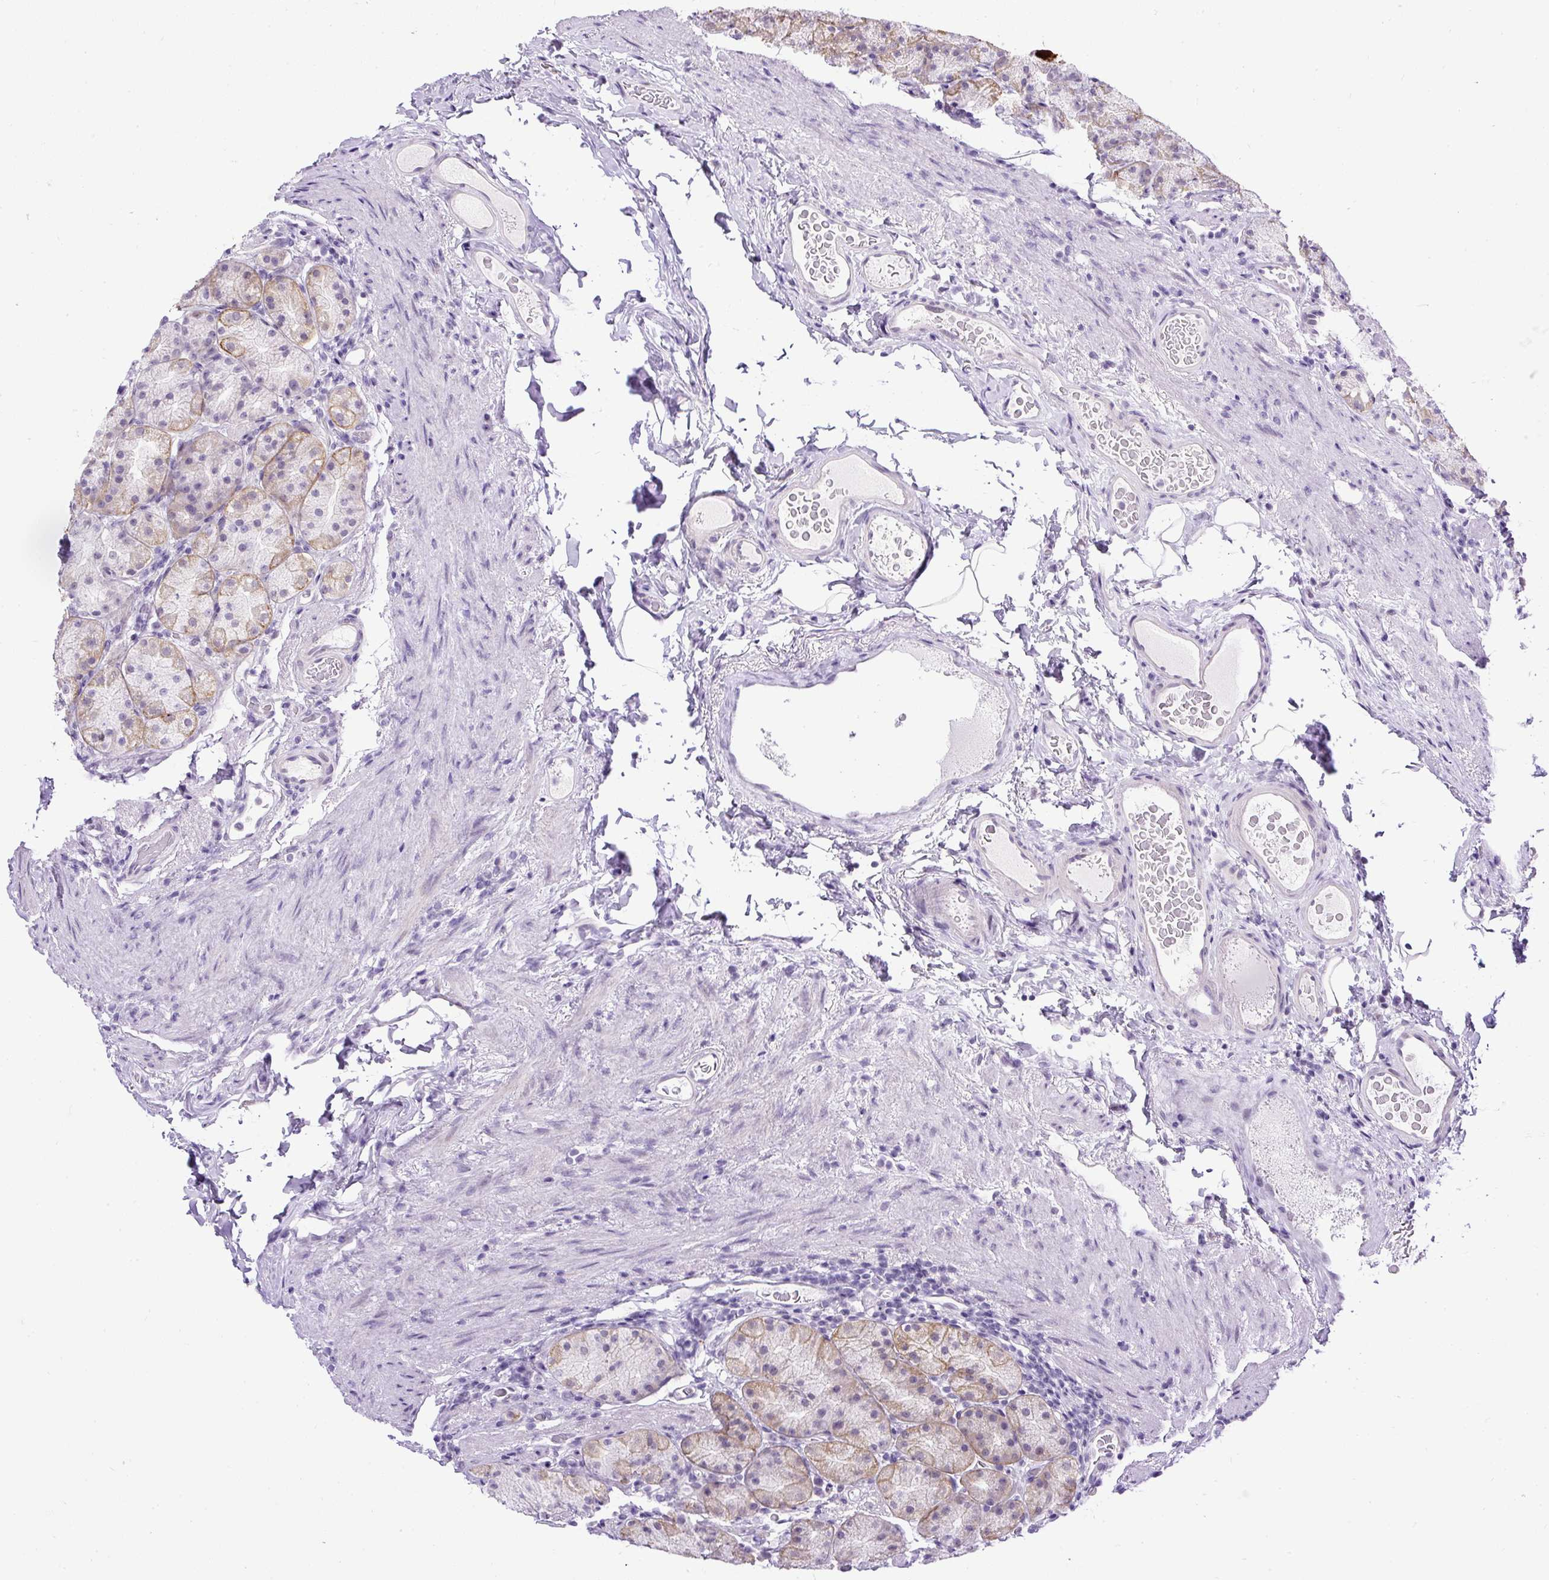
{"staining": {"intensity": "strong", "quantity": "<25%", "location": "cytoplasmic/membranous"}, "tissue": "stomach", "cell_type": "Glandular cells", "image_type": "normal", "snomed": [{"axis": "morphology", "description": "Normal tissue, NOS"}, {"axis": "topography", "description": "Stomach, upper"}, {"axis": "topography", "description": "Stomach"}], "caption": "Immunohistochemical staining of benign human stomach demonstrates <25% levels of strong cytoplasmic/membranous protein expression in about <25% of glandular cells. (Brightfield microscopy of DAB IHC at high magnification).", "gene": "WNT10B", "patient": {"sex": "male", "age": 68}}